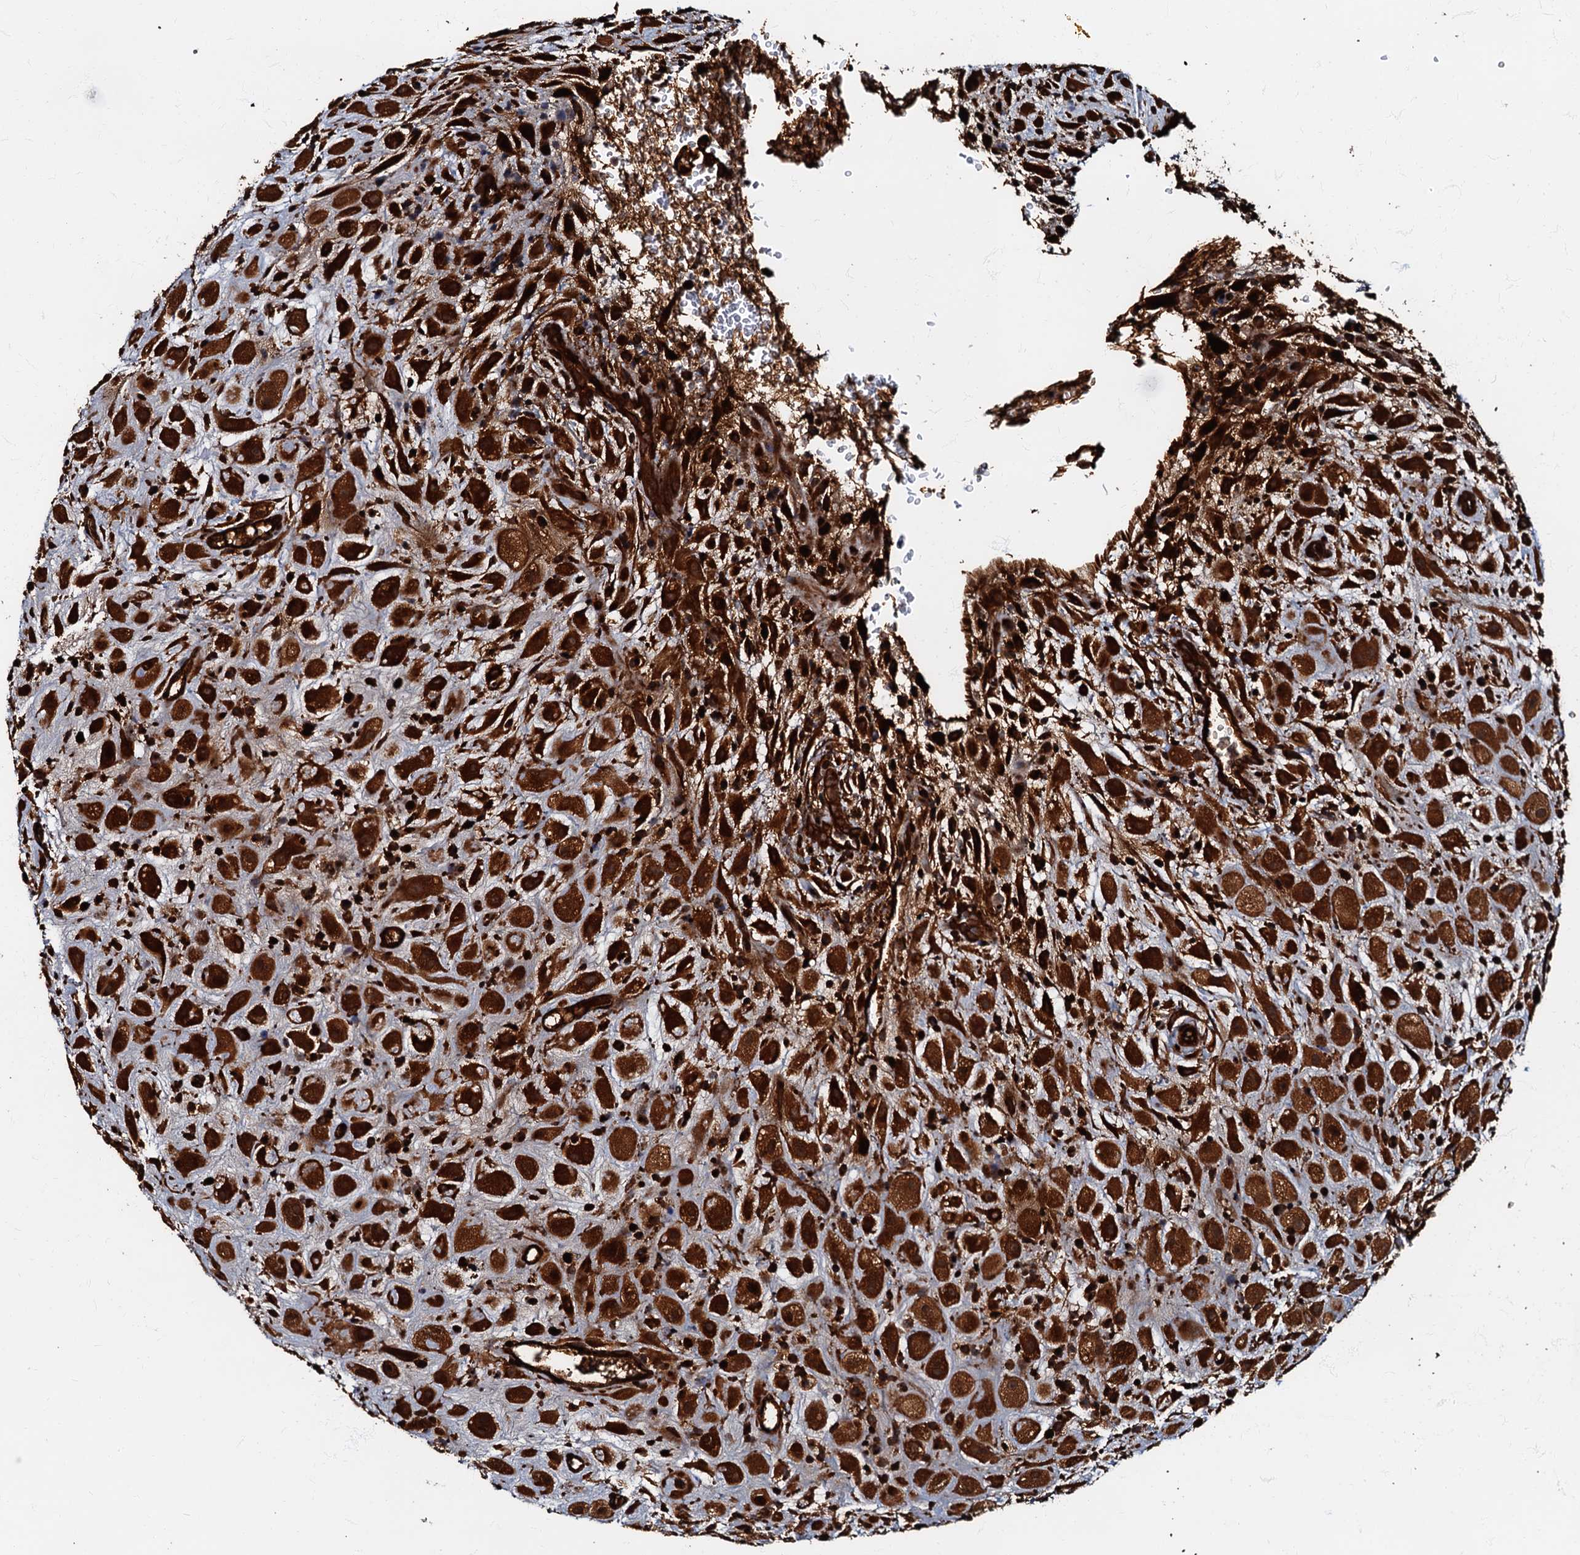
{"staining": {"intensity": "strong", "quantity": ">75%", "location": "cytoplasmic/membranous"}, "tissue": "placenta", "cell_type": "Decidual cells", "image_type": "normal", "snomed": [{"axis": "morphology", "description": "Normal tissue, NOS"}, {"axis": "topography", "description": "Placenta"}], "caption": "A high amount of strong cytoplasmic/membranous expression is seen in about >75% of decidual cells in benign placenta. Using DAB (brown) and hematoxylin (blue) stains, captured at high magnification using brightfield microscopy.", "gene": "BLOC1S6", "patient": {"sex": "female", "age": 35}}